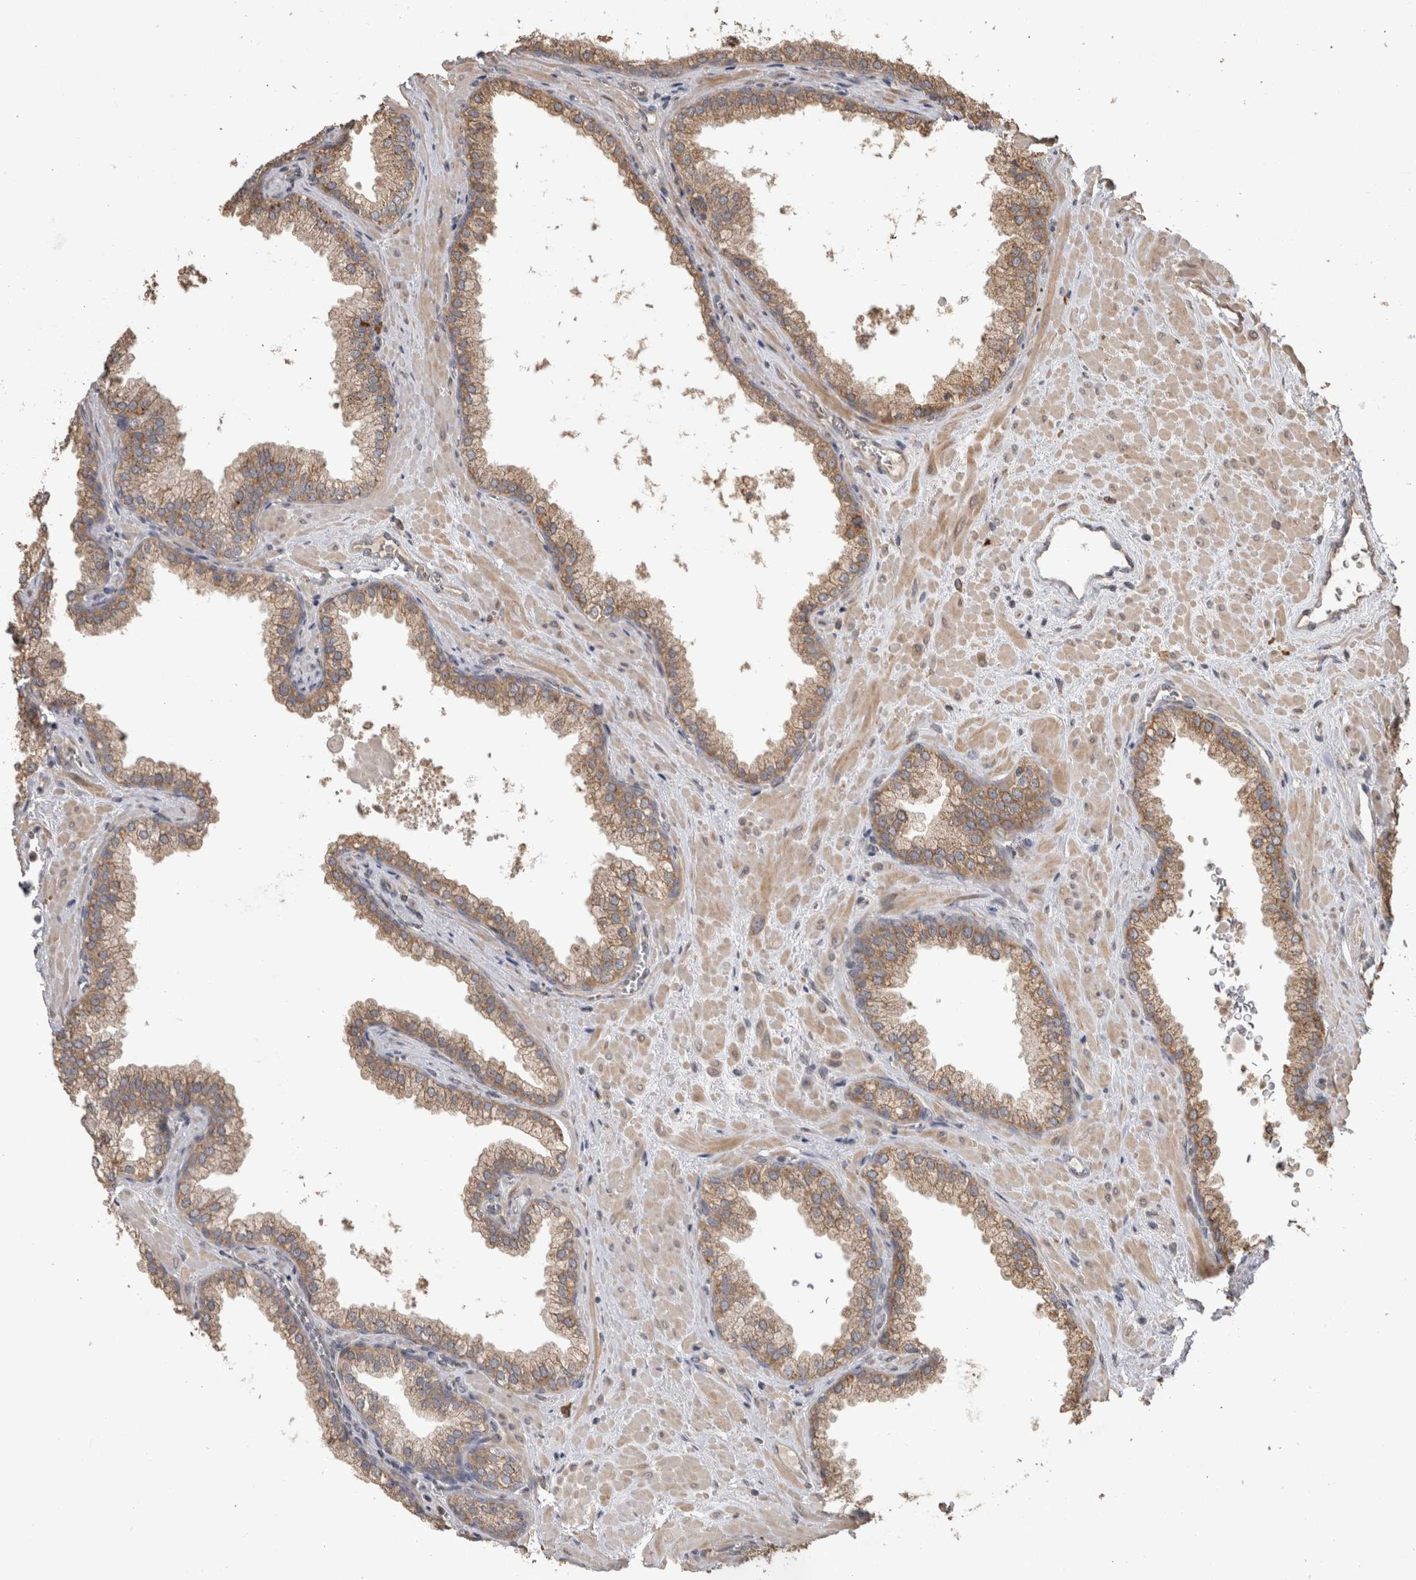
{"staining": {"intensity": "weak", "quantity": ">75%", "location": "cytoplasmic/membranous"}, "tissue": "prostate cancer", "cell_type": "Tumor cells", "image_type": "cancer", "snomed": [{"axis": "morphology", "description": "Adenocarcinoma, Low grade"}, {"axis": "topography", "description": "Prostate"}], "caption": "Protein staining reveals weak cytoplasmic/membranous positivity in approximately >75% of tumor cells in low-grade adenocarcinoma (prostate).", "gene": "TBCE", "patient": {"sex": "male", "age": 71}}